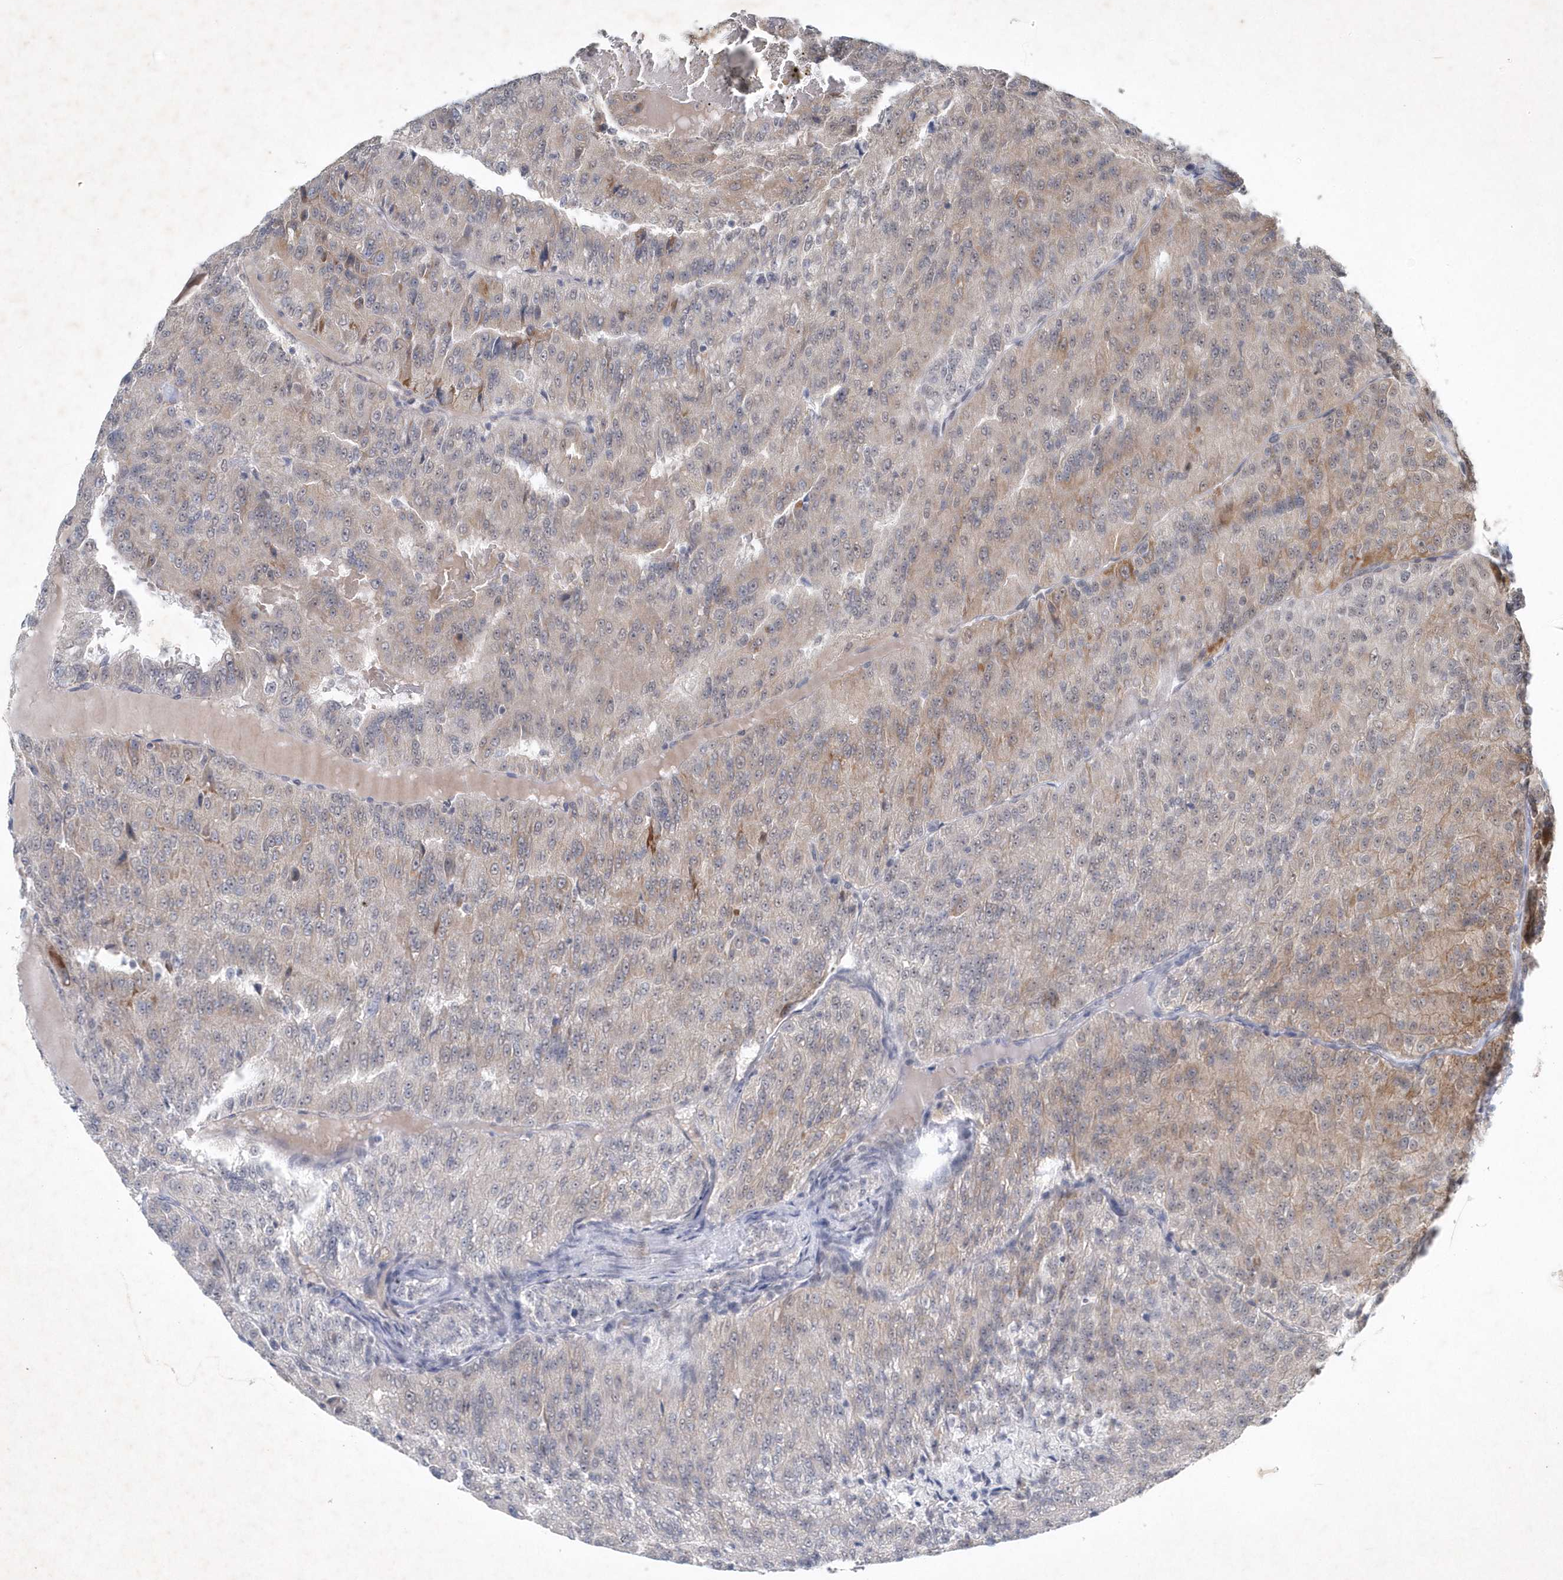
{"staining": {"intensity": "moderate", "quantity": "<25%", "location": "cytoplasmic/membranous"}, "tissue": "renal cancer", "cell_type": "Tumor cells", "image_type": "cancer", "snomed": [{"axis": "morphology", "description": "Adenocarcinoma, NOS"}, {"axis": "topography", "description": "Kidney"}], "caption": "Immunohistochemistry (IHC) image of human renal adenocarcinoma stained for a protein (brown), which reveals low levels of moderate cytoplasmic/membranous expression in about <25% of tumor cells.", "gene": "ZBTB9", "patient": {"sex": "female", "age": 63}}